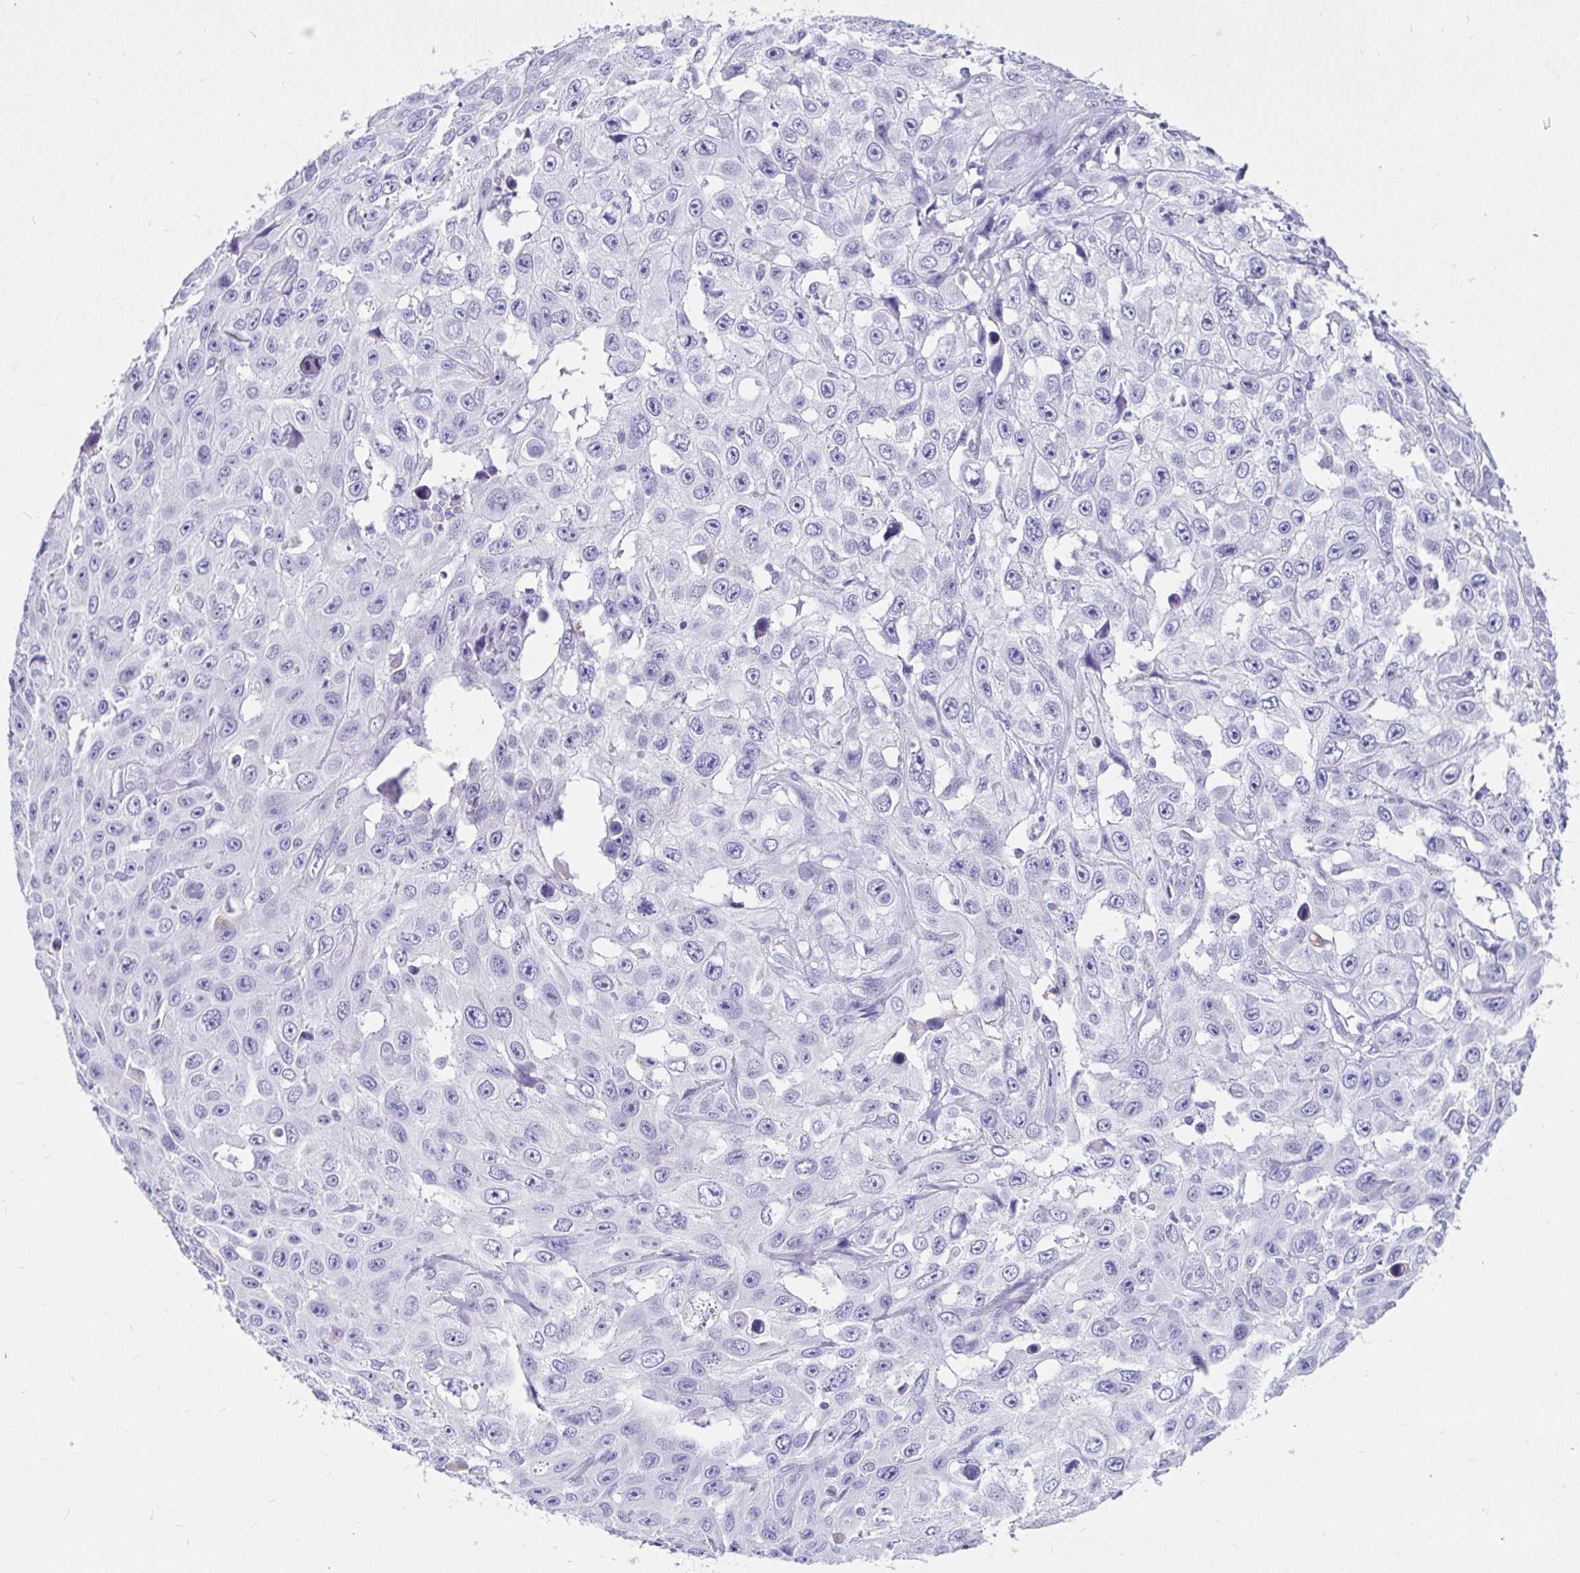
{"staining": {"intensity": "negative", "quantity": "none", "location": "none"}, "tissue": "skin cancer", "cell_type": "Tumor cells", "image_type": "cancer", "snomed": [{"axis": "morphology", "description": "Squamous cell carcinoma, NOS"}, {"axis": "topography", "description": "Skin"}], "caption": "Immunohistochemical staining of skin squamous cell carcinoma reveals no significant staining in tumor cells. (DAB IHC with hematoxylin counter stain).", "gene": "ZPBP2", "patient": {"sex": "male", "age": 82}}